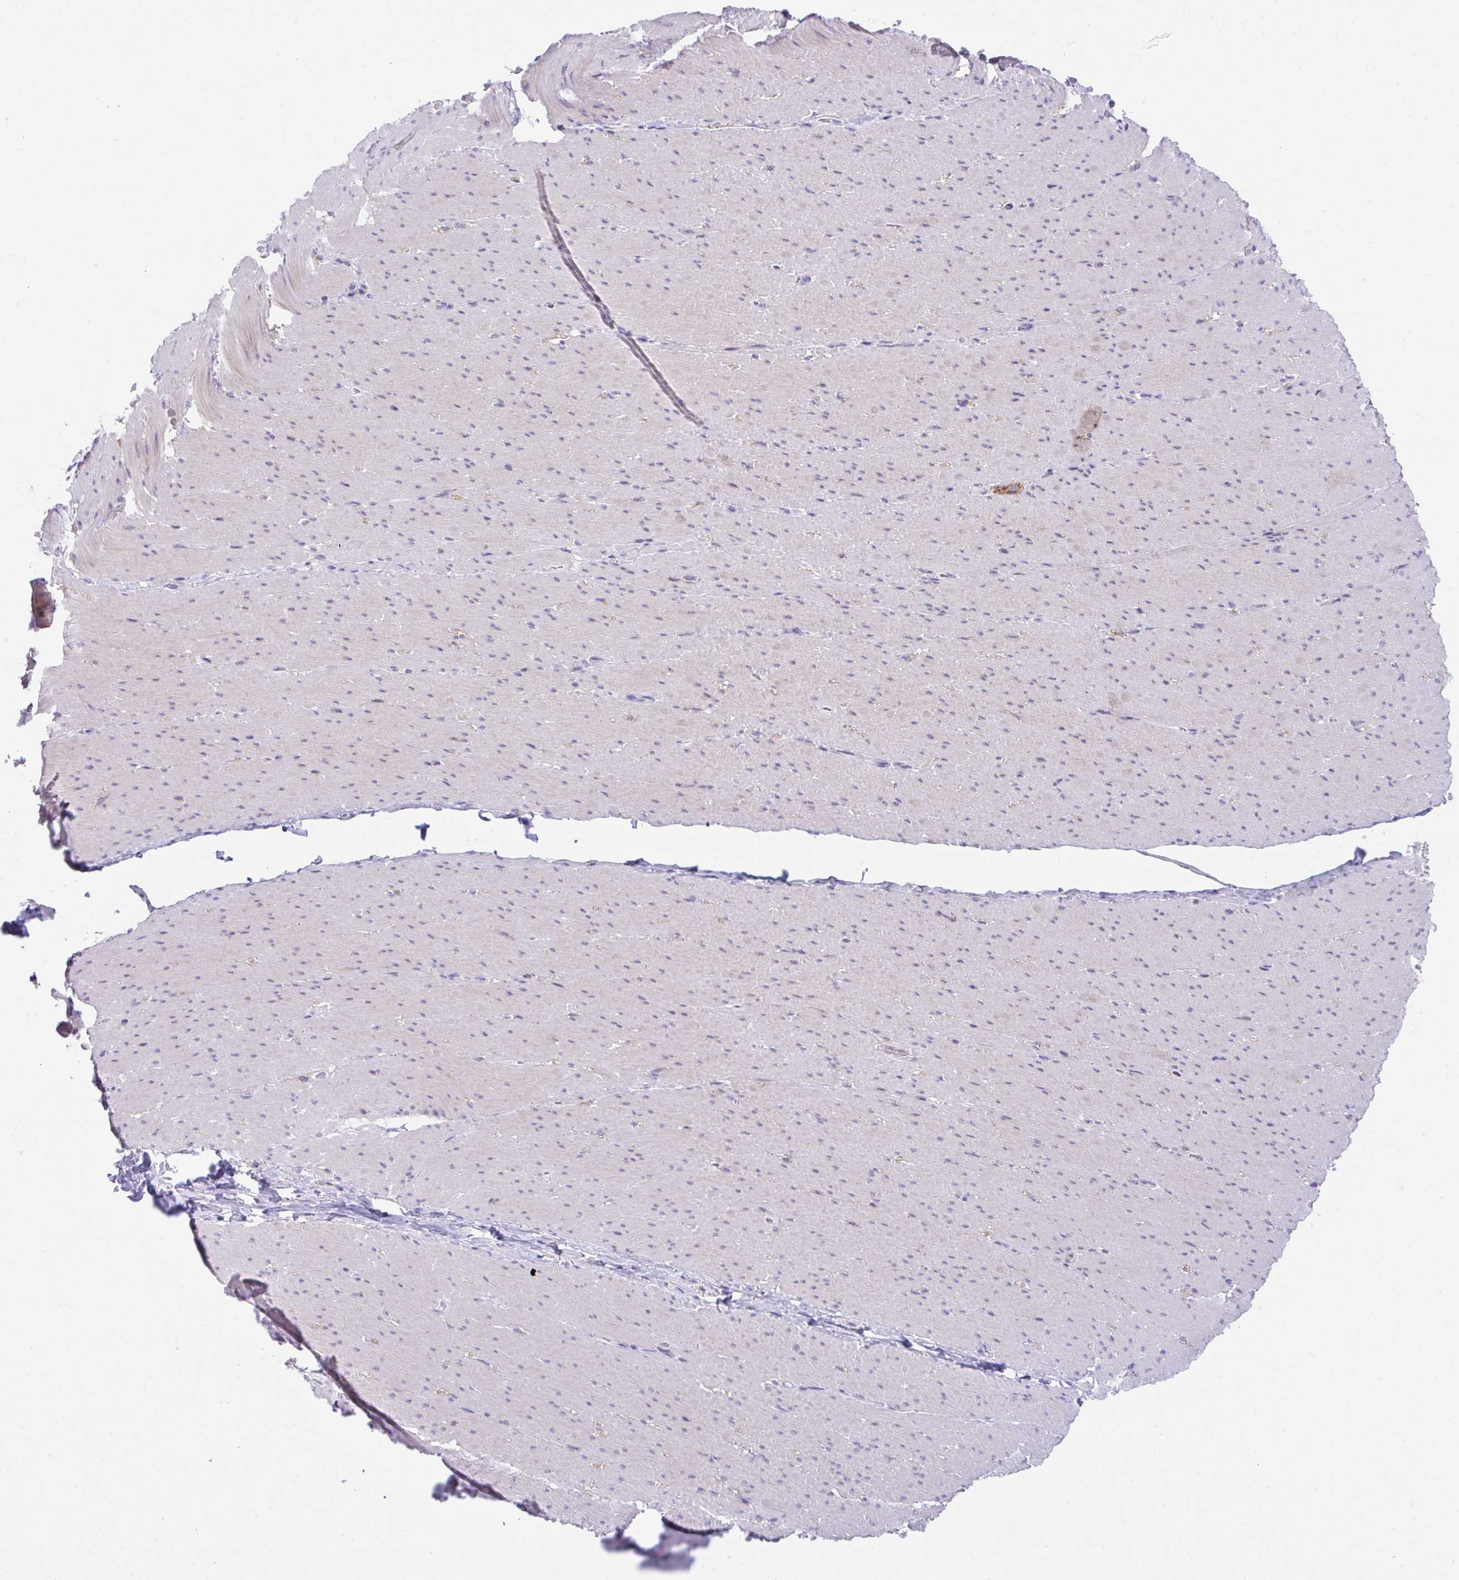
{"staining": {"intensity": "negative", "quantity": "none", "location": "none"}, "tissue": "smooth muscle", "cell_type": "Smooth muscle cells", "image_type": "normal", "snomed": [{"axis": "morphology", "description": "Normal tissue, NOS"}, {"axis": "topography", "description": "Smooth muscle"}, {"axis": "topography", "description": "Rectum"}], "caption": "Smooth muscle was stained to show a protein in brown. There is no significant expression in smooth muscle cells. (DAB IHC, high magnification).", "gene": "SLC16A6", "patient": {"sex": "male", "age": 53}}